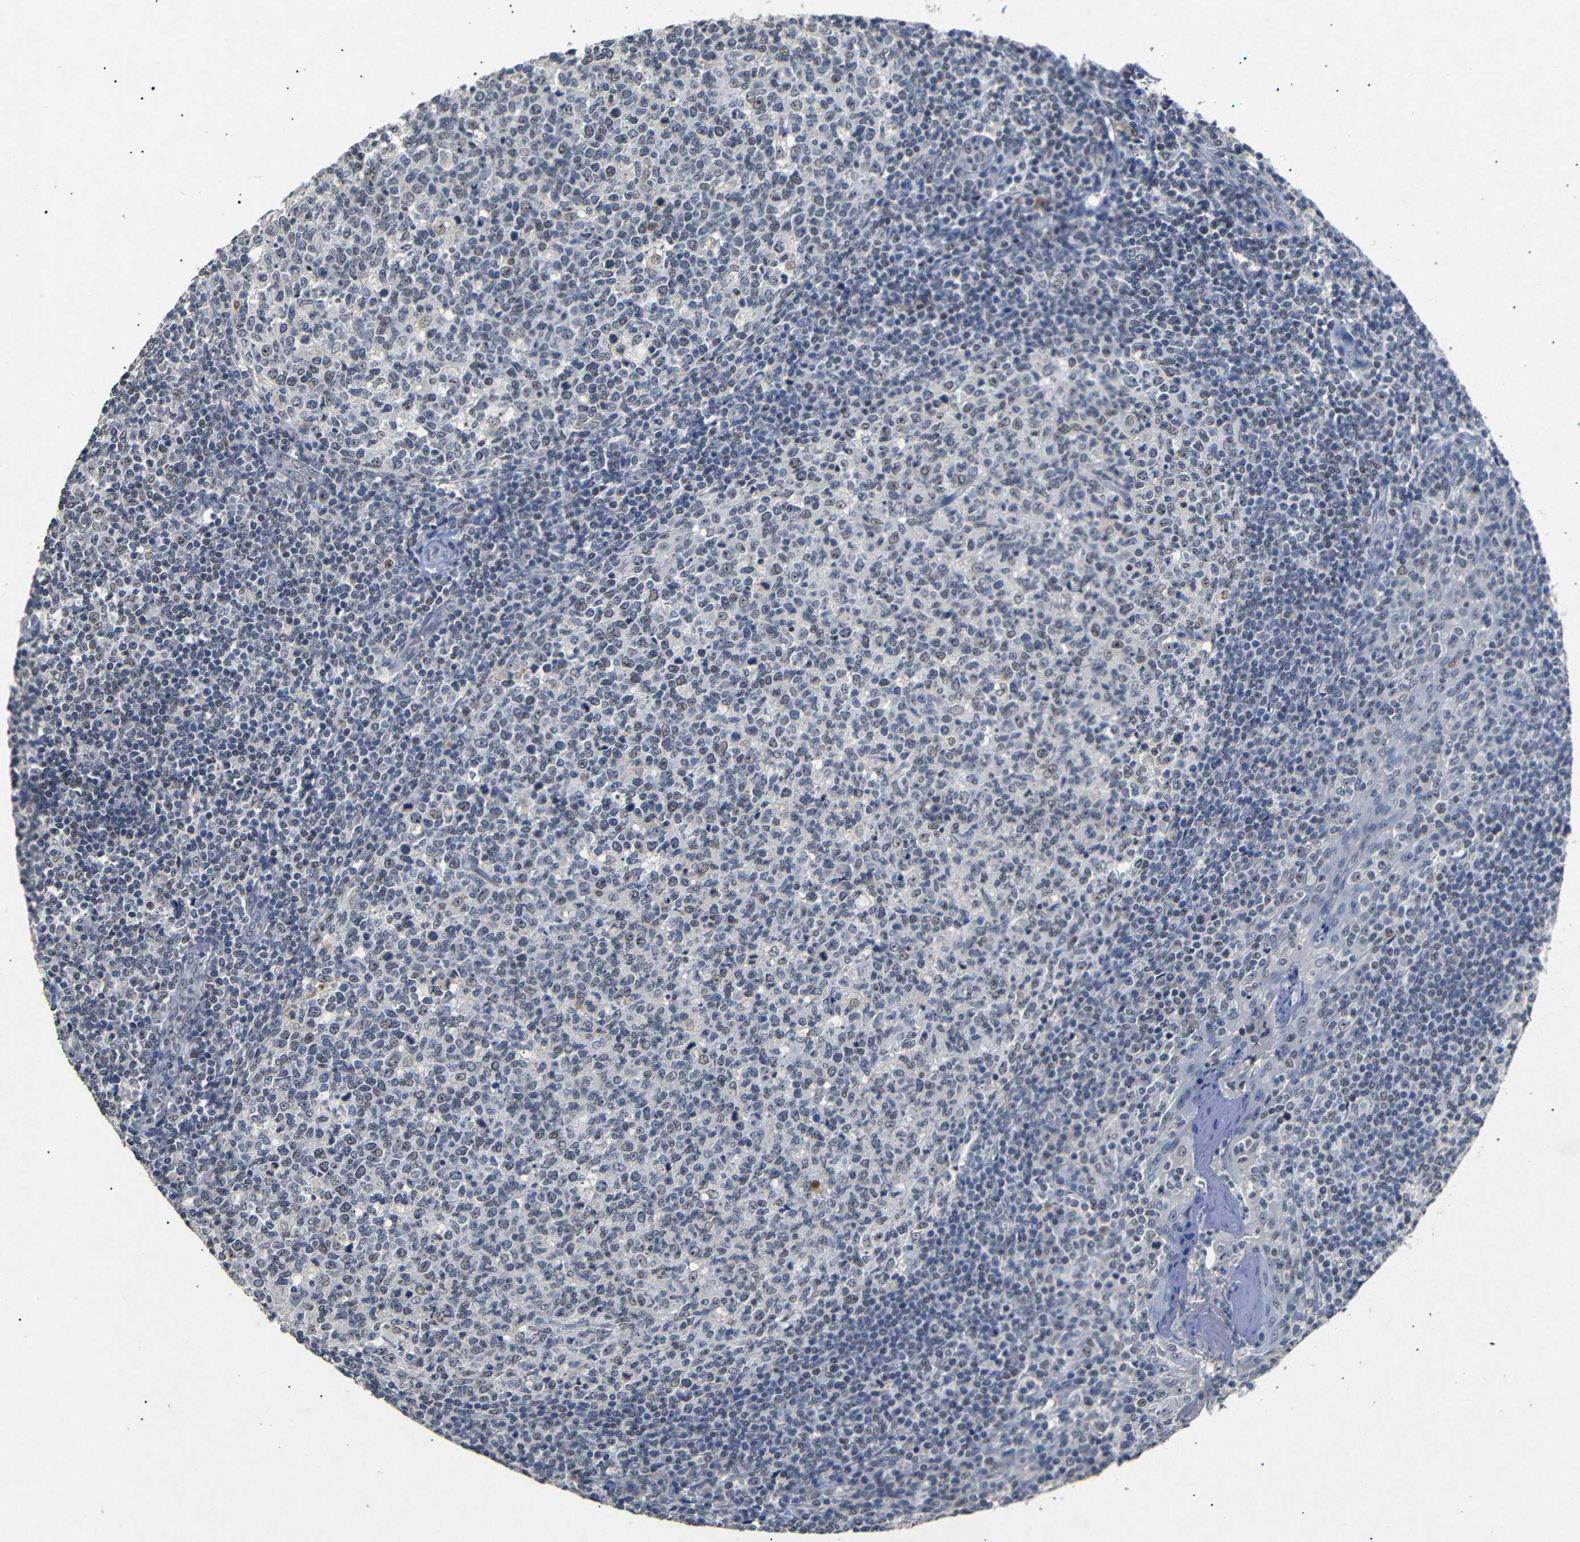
{"staining": {"intensity": "weak", "quantity": "25%-75%", "location": "nuclear"}, "tissue": "tonsil", "cell_type": "Germinal center cells", "image_type": "normal", "snomed": [{"axis": "morphology", "description": "Normal tissue, NOS"}, {"axis": "topography", "description": "Tonsil"}], "caption": "High-power microscopy captured an IHC histopathology image of normal tonsil, revealing weak nuclear positivity in approximately 25%-75% of germinal center cells. (DAB IHC with brightfield microscopy, high magnification).", "gene": "PARN", "patient": {"sex": "female", "age": 19}}